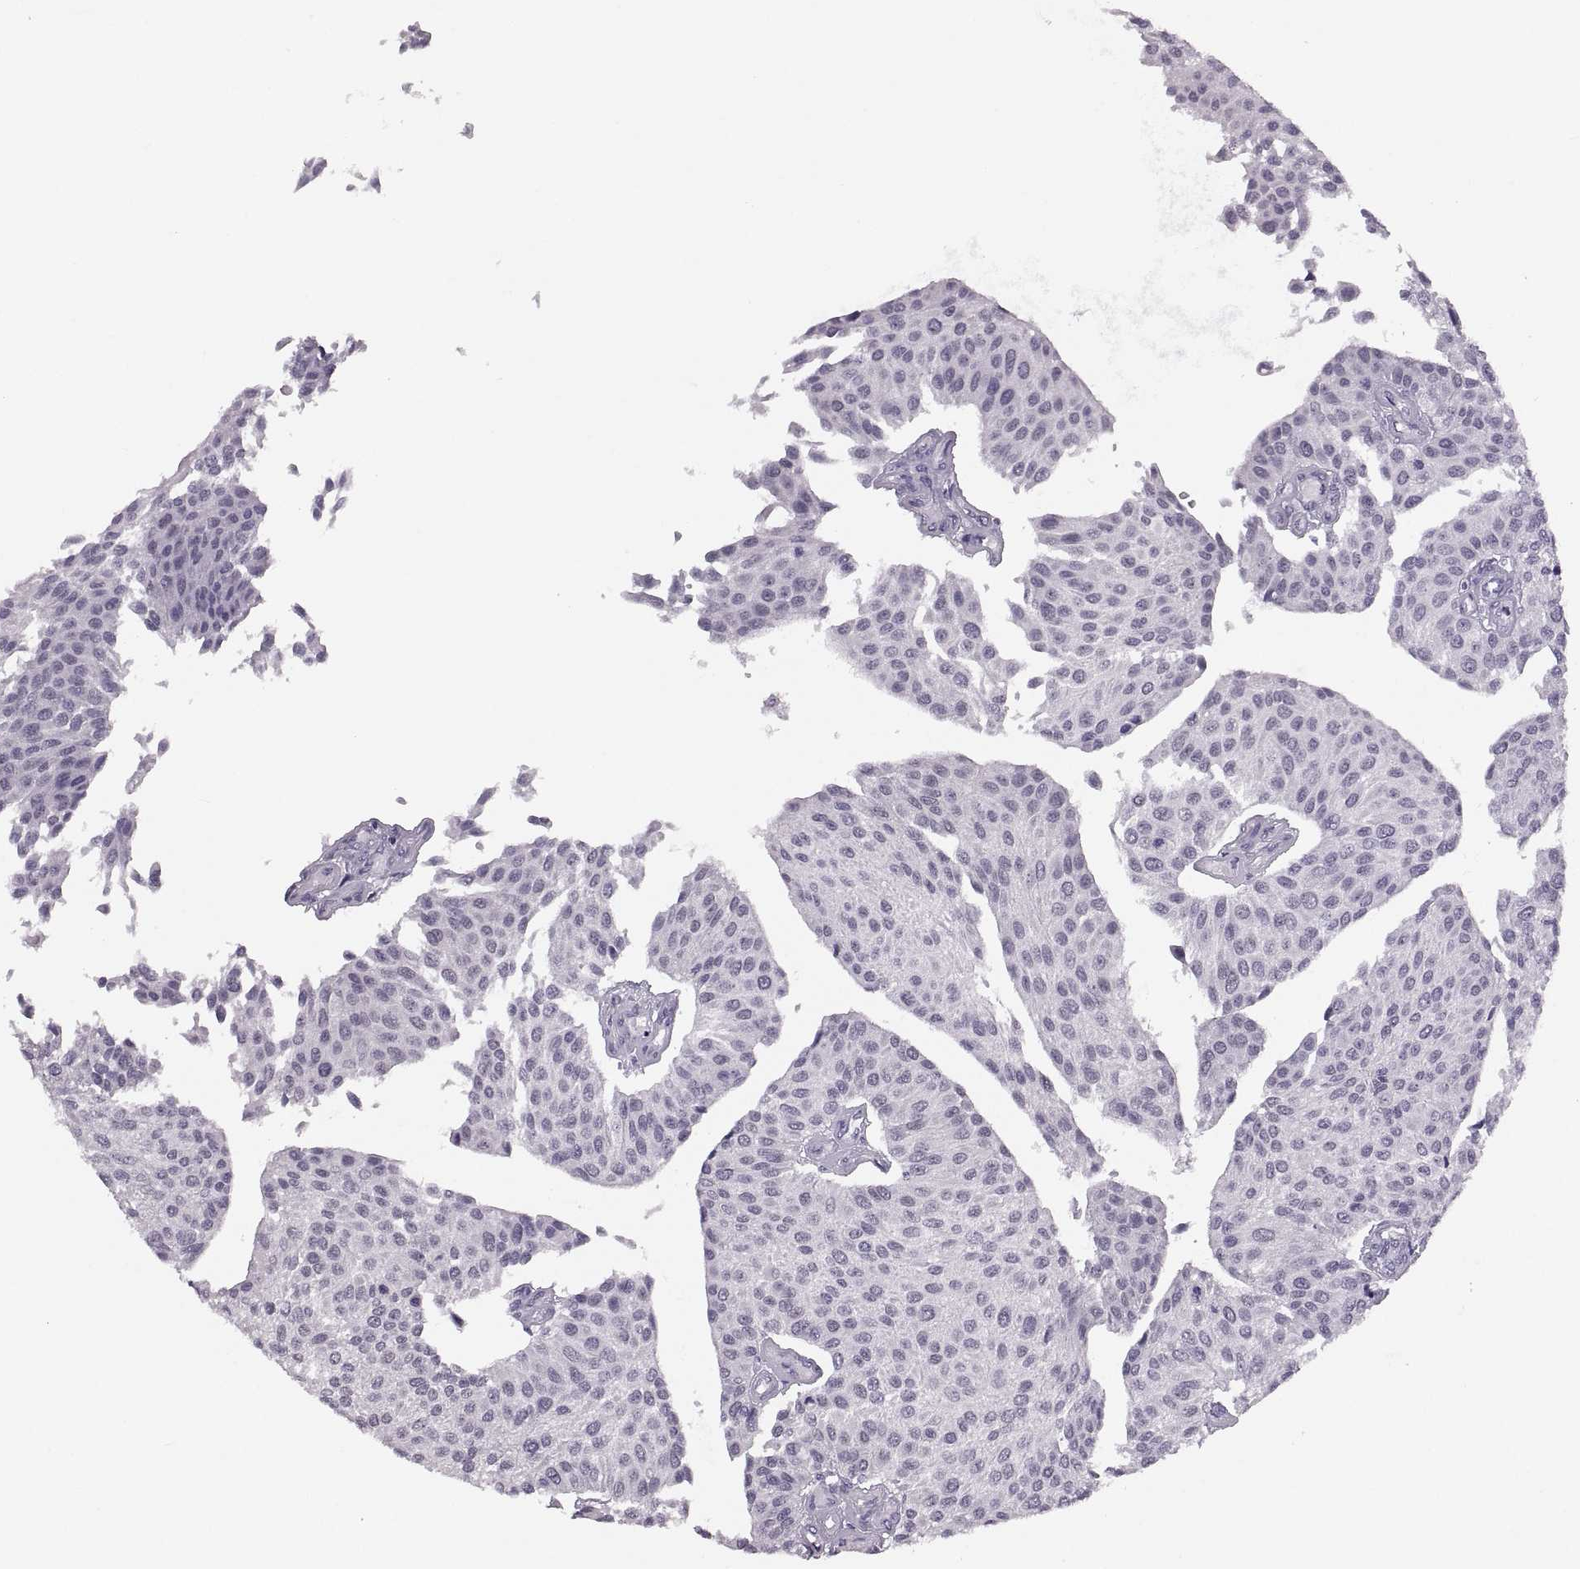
{"staining": {"intensity": "negative", "quantity": "none", "location": "none"}, "tissue": "urothelial cancer", "cell_type": "Tumor cells", "image_type": "cancer", "snomed": [{"axis": "morphology", "description": "Urothelial carcinoma, NOS"}, {"axis": "topography", "description": "Urinary bladder"}], "caption": "IHC photomicrograph of neoplastic tissue: human urothelial cancer stained with DAB (3,3'-diaminobenzidine) exhibits no significant protein staining in tumor cells.", "gene": "ADH6", "patient": {"sex": "male", "age": 55}}